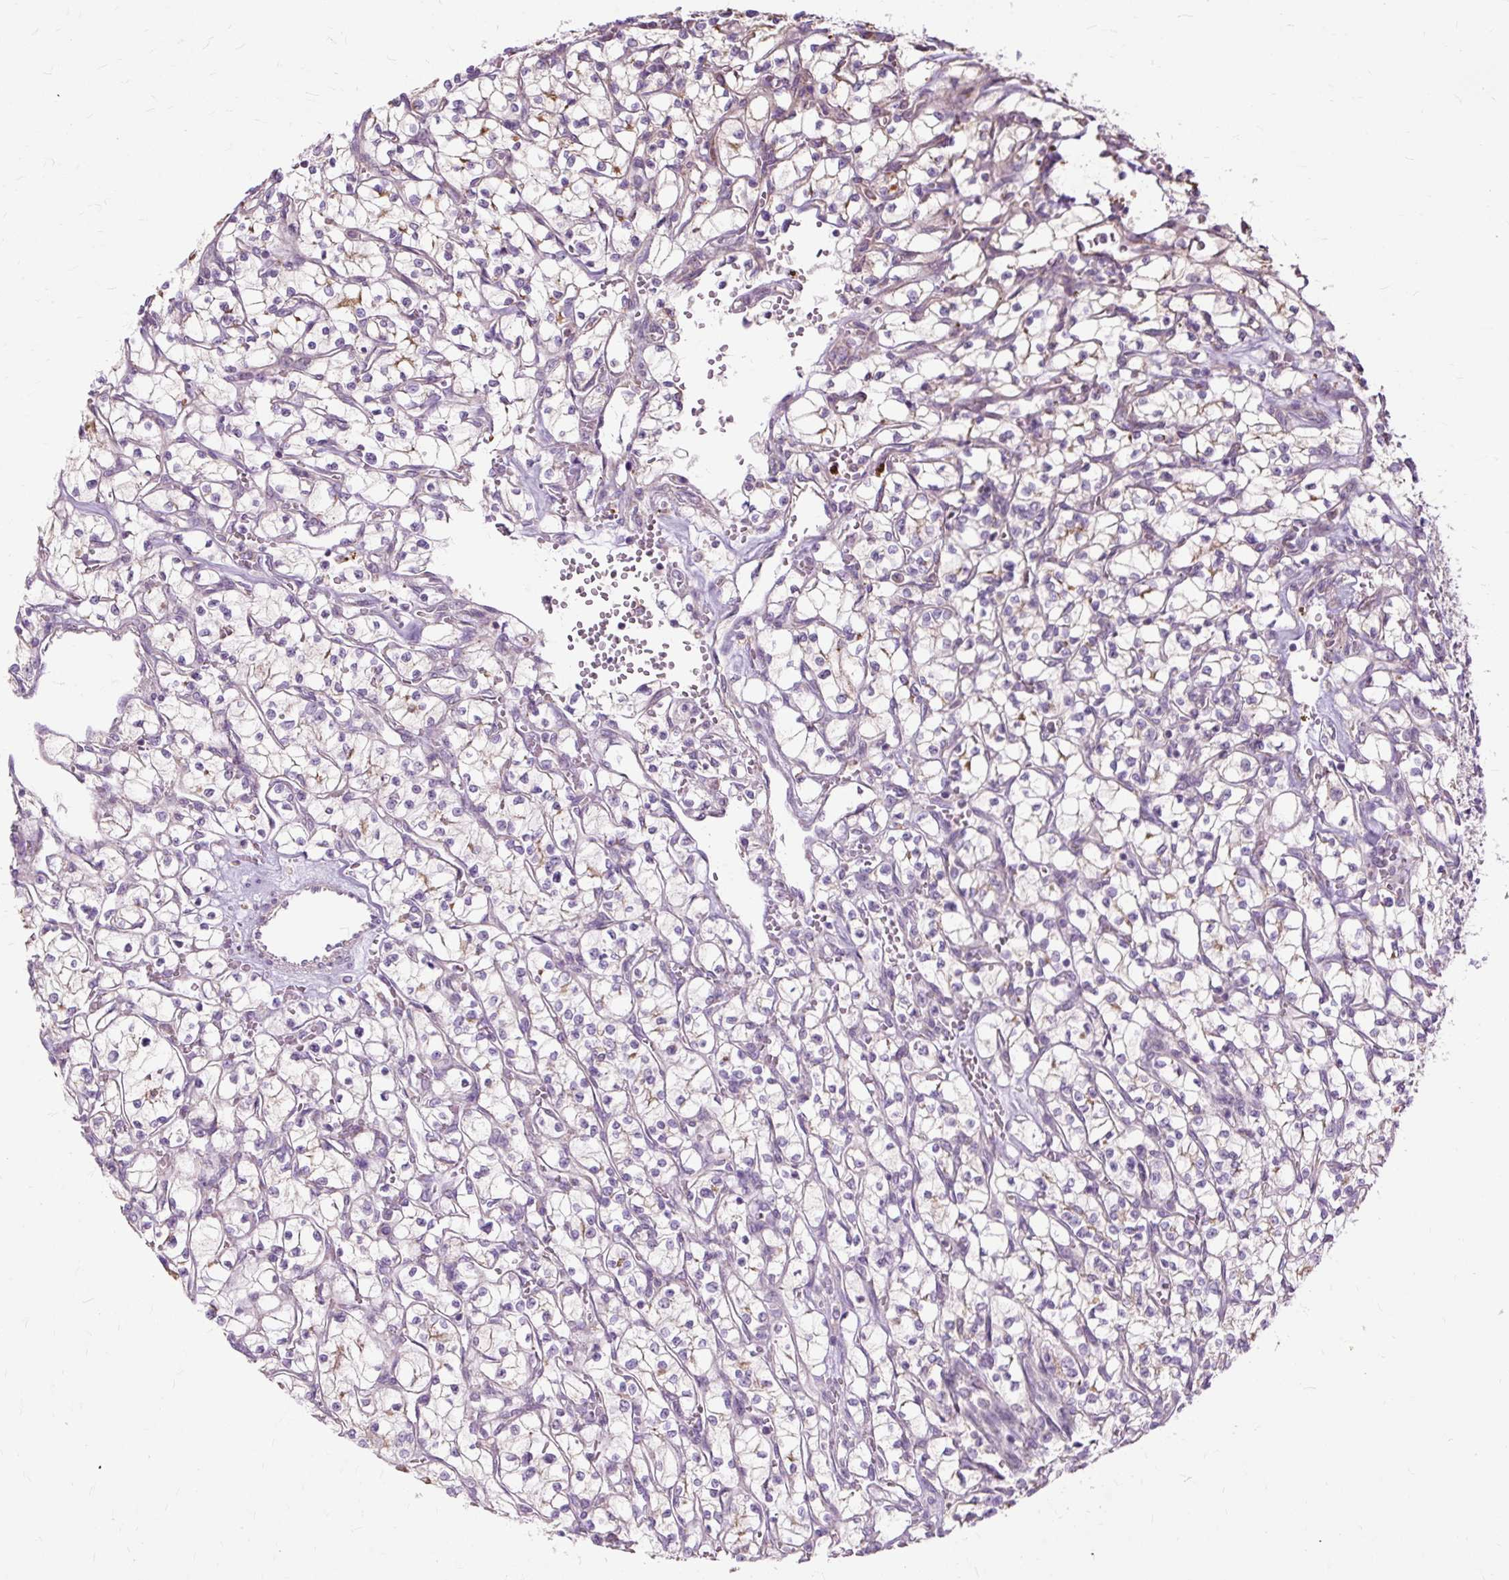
{"staining": {"intensity": "negative", "quantity": "none", "location": "none"}, "tissue": "renal cancer", "cell_type": "Tumor cells", "image_type": "cancer", "snomed": [{"axis": "morphology", "description": "Adenocarcinoma, NOS"}, {"axis": "topography", "description": "Kidney"}], "caption": "High power microscopy image of an immunohistochemistry micrograph of renal adenocarcinoma, revealing no significant expression in tumor cells. Brightfield microscopy of immunohistochemistry (IHC) stained with DAB (3,3'-diaminobenzidine) (brown) and hematoxylin (blue), captured at high magnification.", "gene": "TSPAN8", "patient": {"sex": "female", "age": 64}}